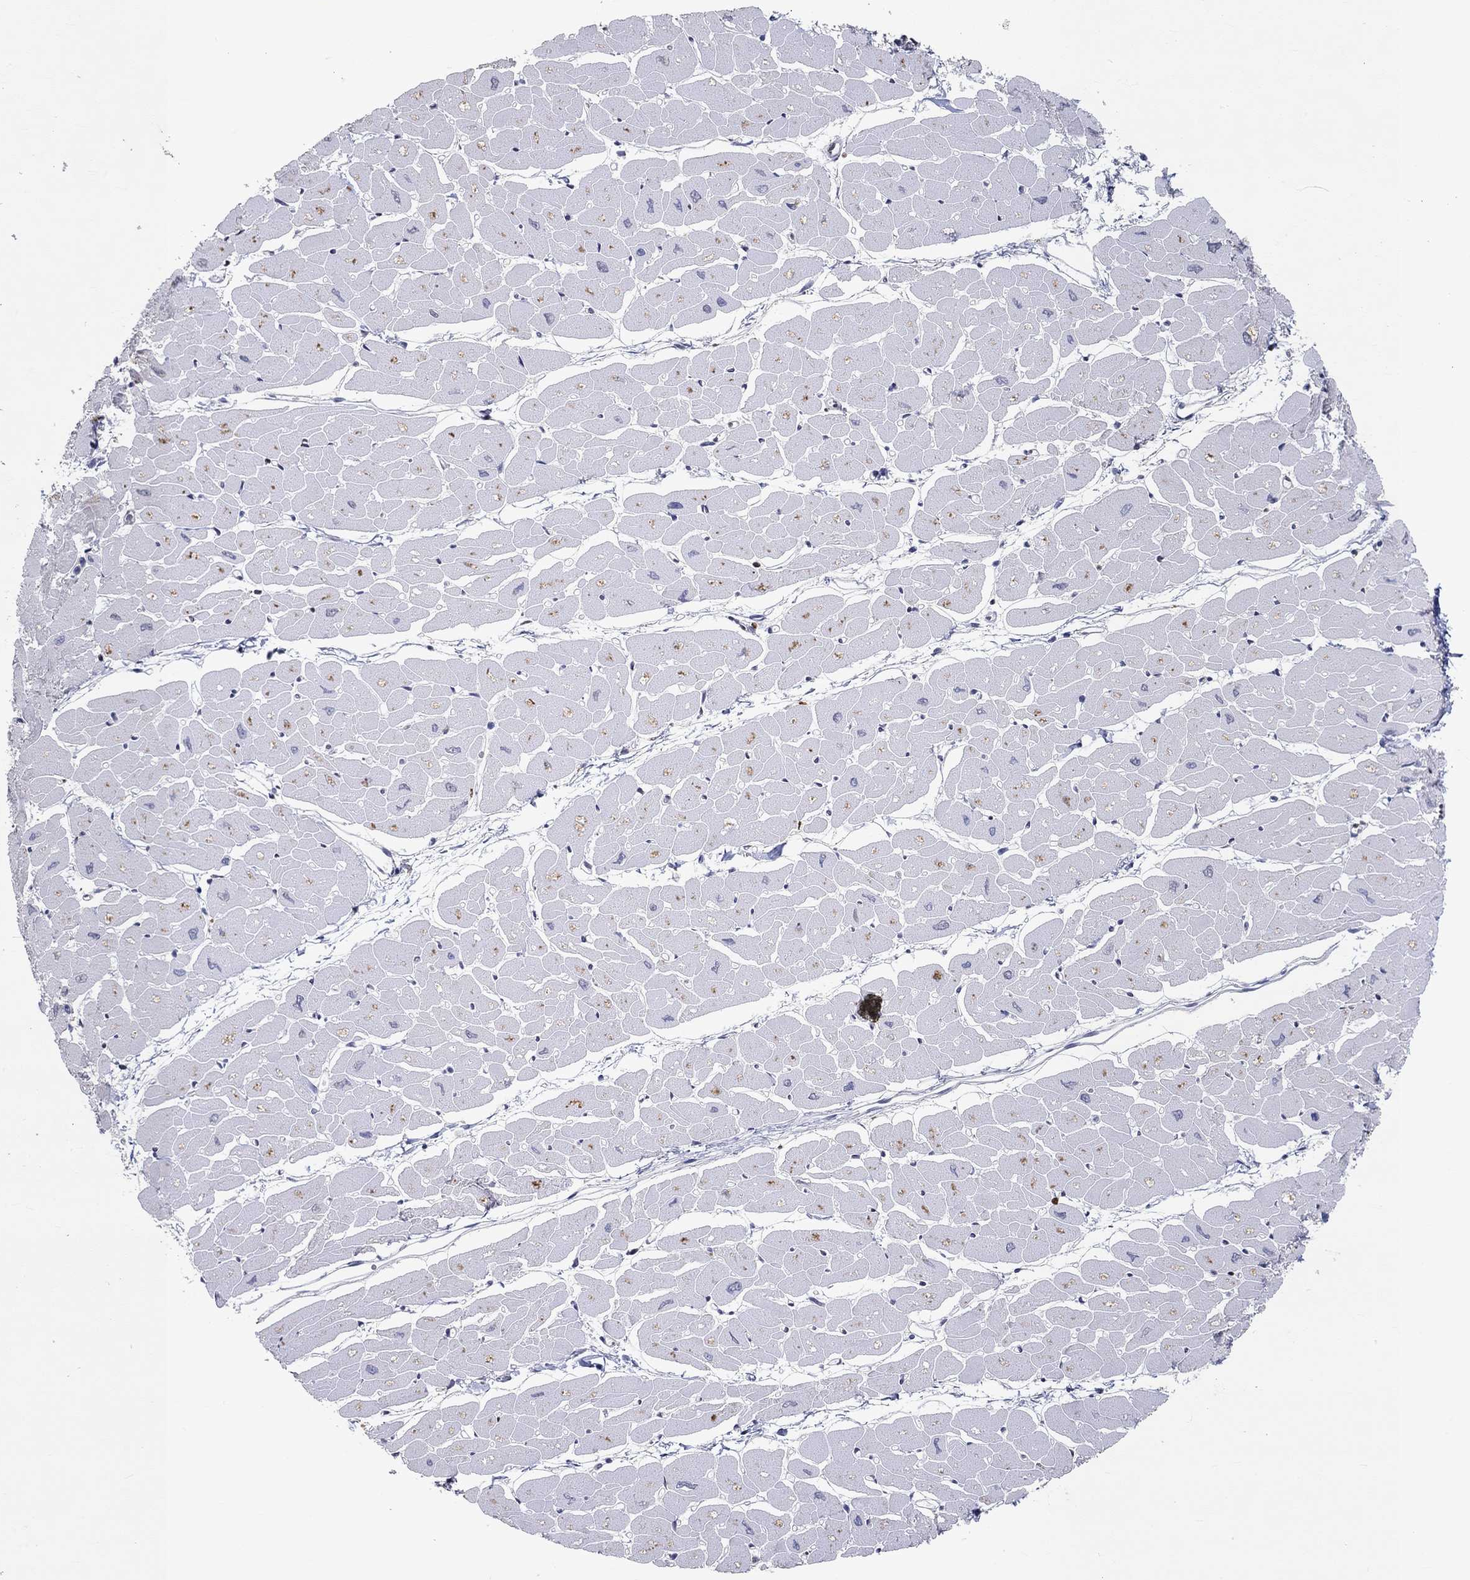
{"staining": {"intensity": "moderate", "quantity": "<25%", "location": "nuclear"}, "tissue": "heart muscle", "cell_type": "Cardiomyocytes", "image_type": "normal", "snomed": [{"axis": "morphology", "description": "Normal tissue, NOS"}, {"axis": "topography", "description": "Heart"}], "caption": "Immunohistochemistry of normal heart muscle reveals low levels of moderate nuclear positivity in approximately <25% of cardiomyocytes.", "gene": "FGF2", "patient": {"sex": "male", "age": 57}}